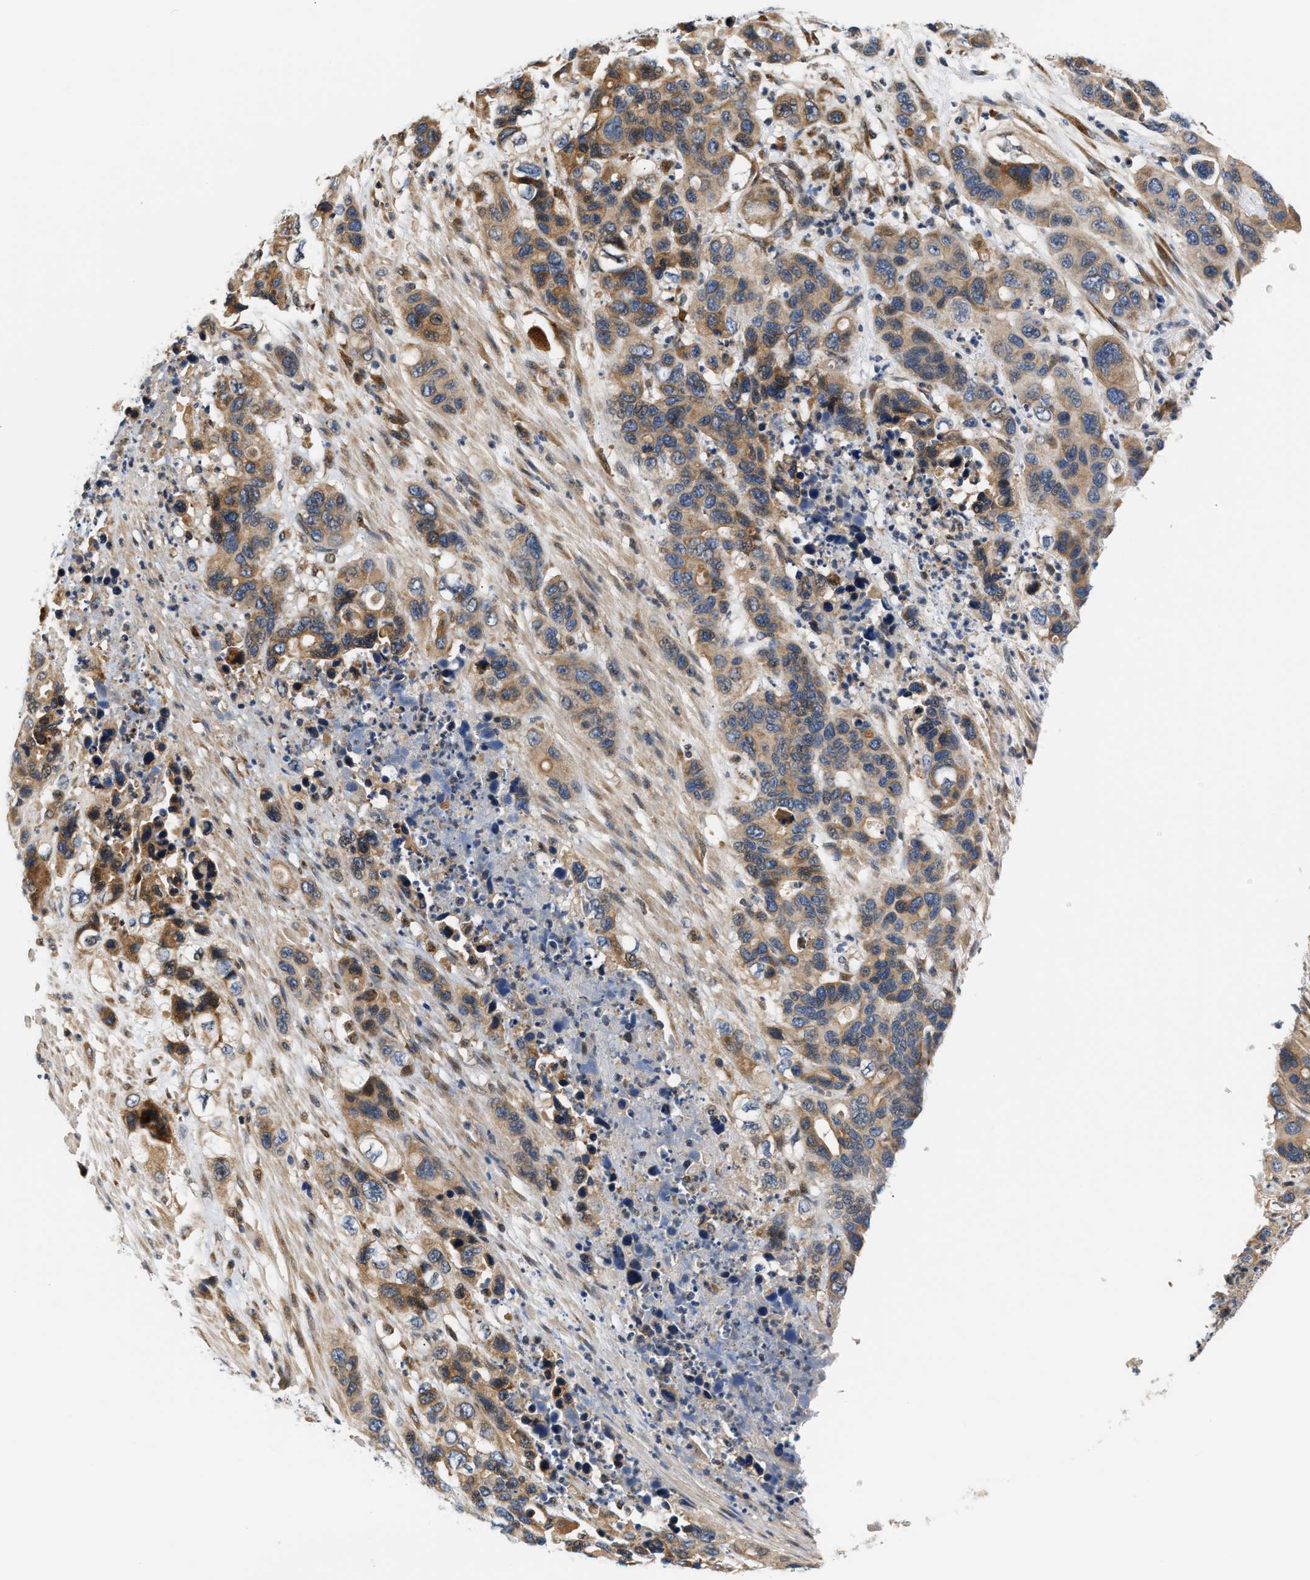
{"staining": {"intensity": "moderate", "quantity": ">75%", "location": "cytoplasmic/membranous"}, "tissue": "pancreatic cancer", "cell_type": "Tumor cells", "image_type": "cancer", "snomed": [{"axis": "morphology", "description": "Adenocarcinoma, NOS"}, {"axis": "topography", "description": "Pancreas"}], "caption": "Tumor cells show moderate cytoplasmic/membranous positivity in approximately >75% of cells in pancreatic cancer (adenocarcinoma). (DAB = brown stain, brightfield microscopy at high magnification).", "gene": "TNIP2", "patient": {"sex": "female", "age": 71}}